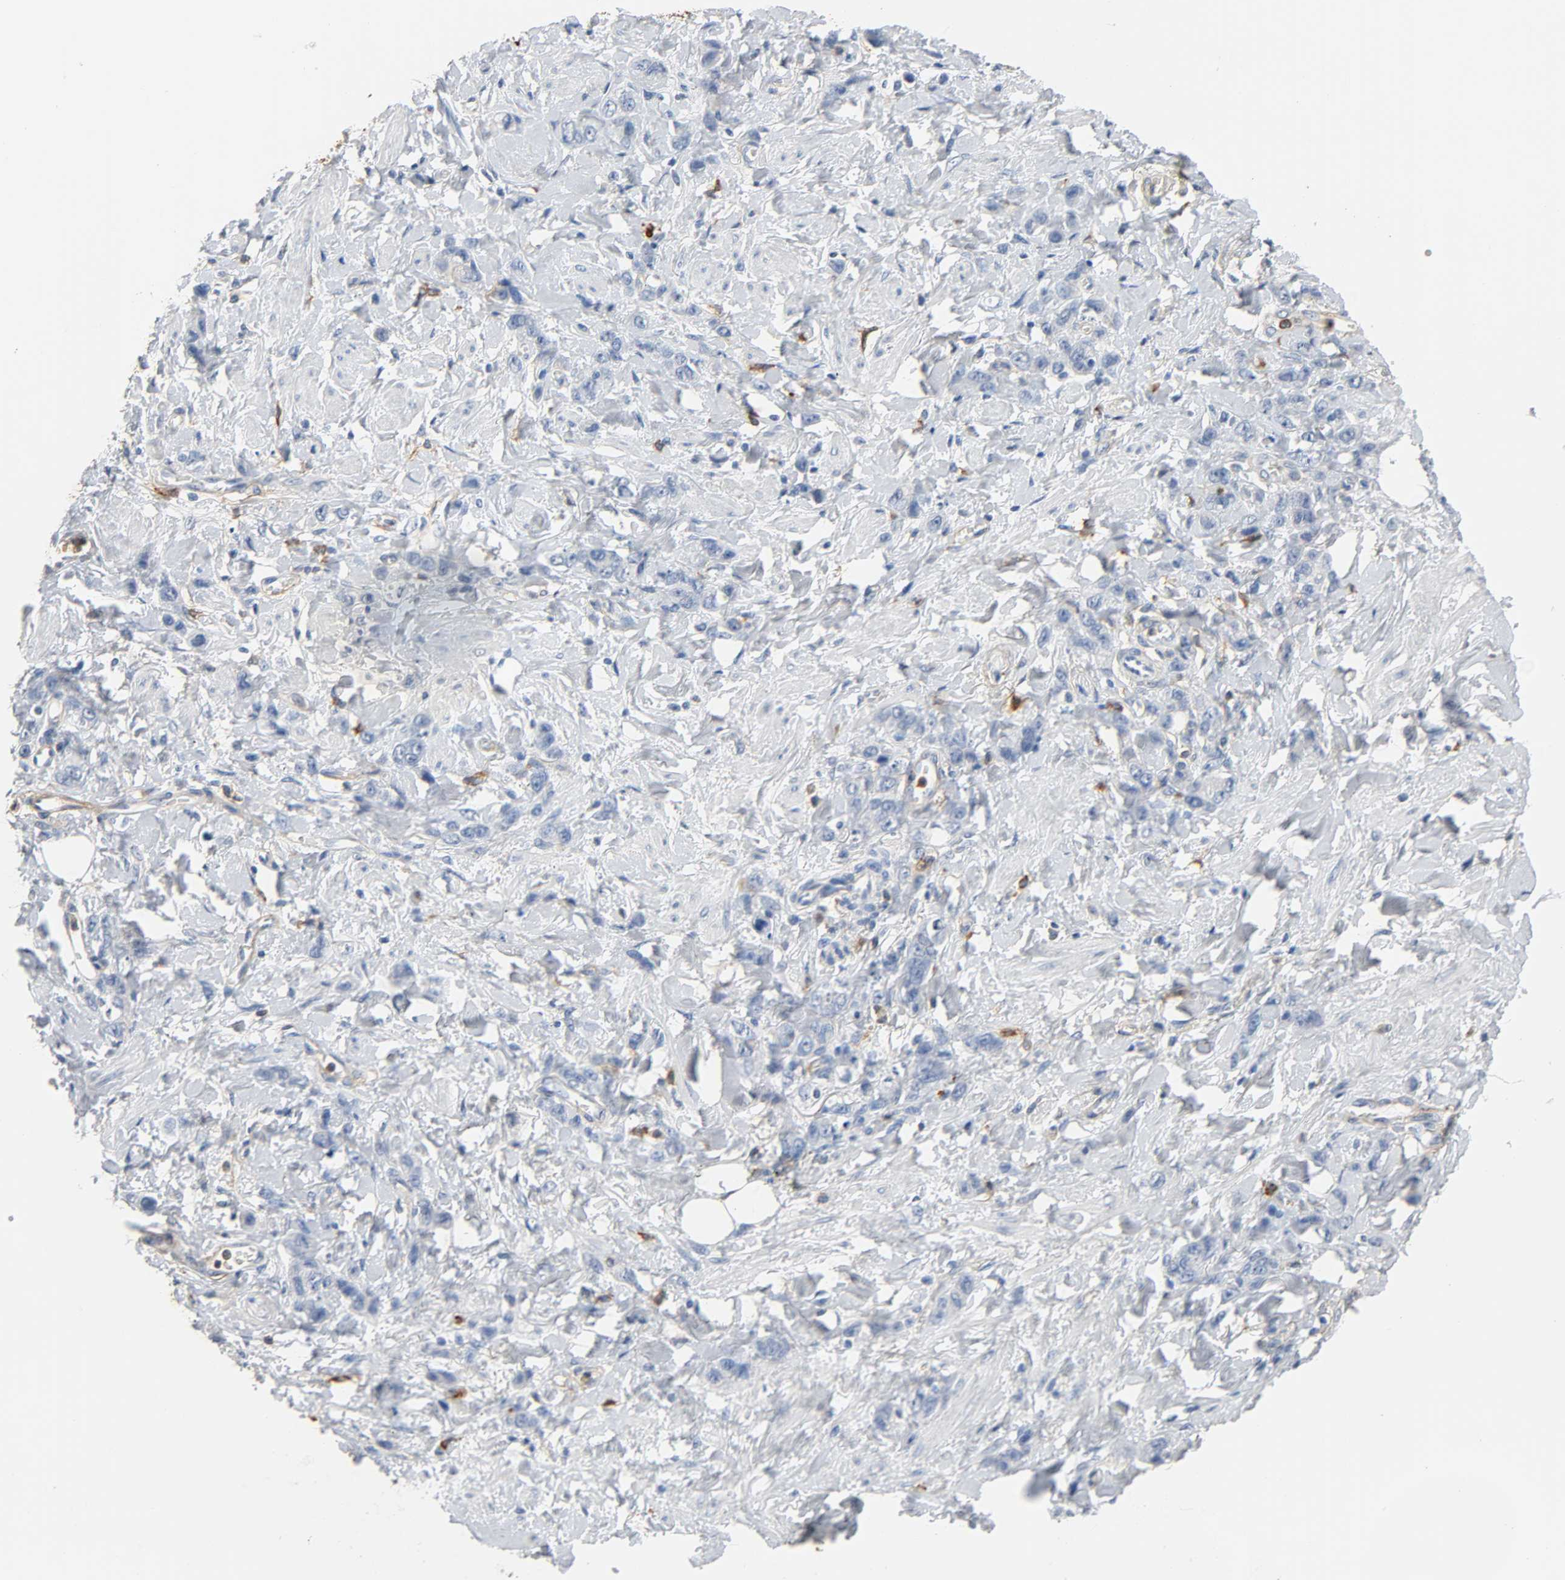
{"staining": {"intensity": "negative", "quantity": "none", "location": "none"}, "tissue": "stomach cancer", "cell_type": "Tumor cells", "image_type": "cancer", "snomed": [{"axis": "morphology", "description": "Adenocarcinoma, NOS"}, {"axis": "topography", "description": "Stomach"}], "caption": "DAB immunohistochemical staining of stomach cancer reveals no significant expression in tumor cells.", "gene": "ANPEP", "patient": {"sex": "male", "age": 82}}